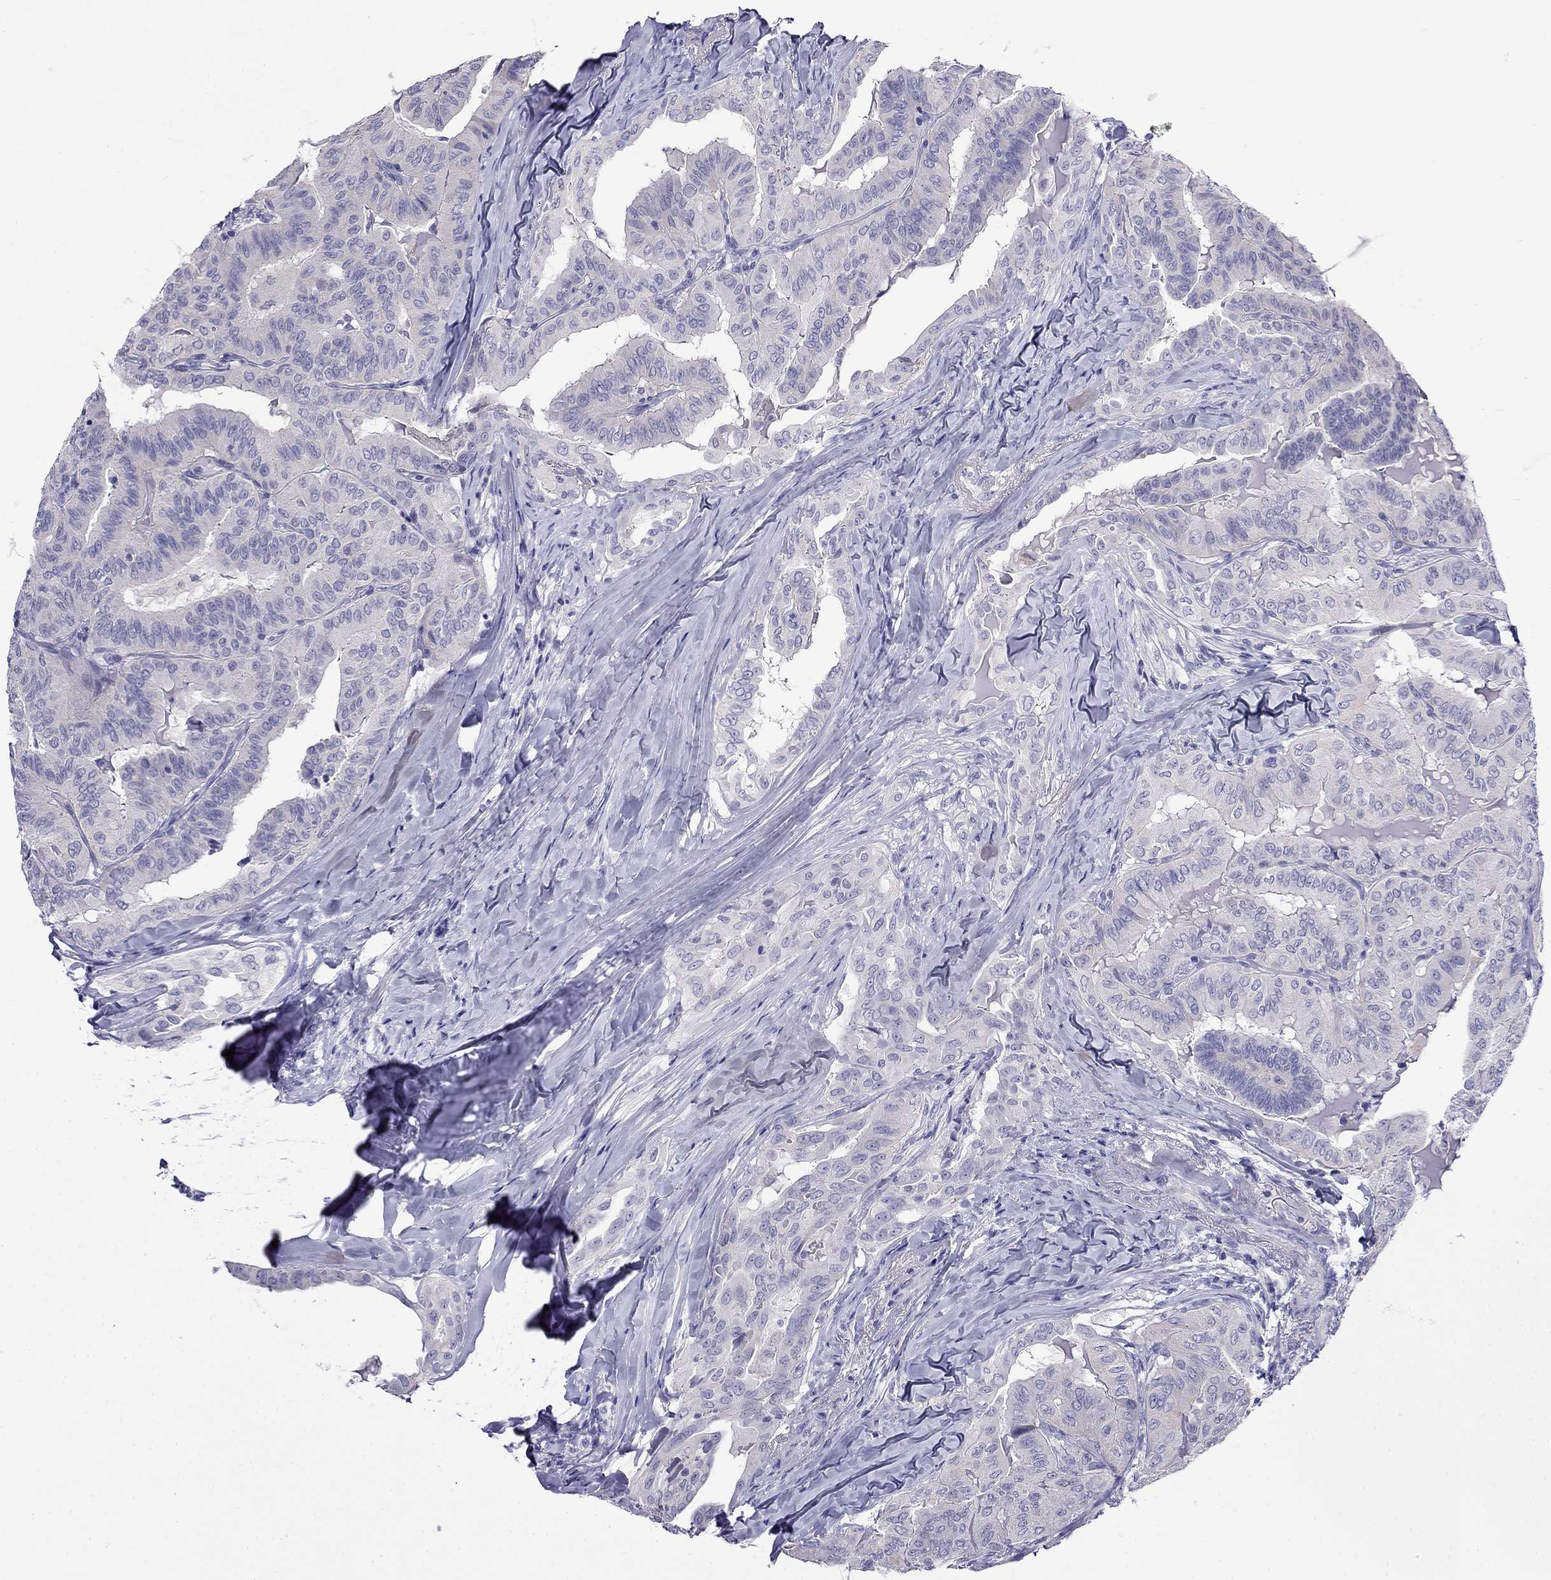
{"staining": {"intensity": "negative", "quantity": "none", "location": "none"}, "tissue": "thyroid cancer", "cell_type": "Tumor cells", "image_type": "cancer", "snomed": [{"axis": "morphology", "description": "Papillary adenocarcinoma, NOS"}, {"axis": "topography", "description": "Thyroid gland"}], "caption": "The IHC histopathology image has no significant expression in tumor cells of thyroid cancer tissue. (DAB immunohistochemistry, high magnification).", "gene": "MYO15A", "patient": {"sex": "female", "age": 68}}